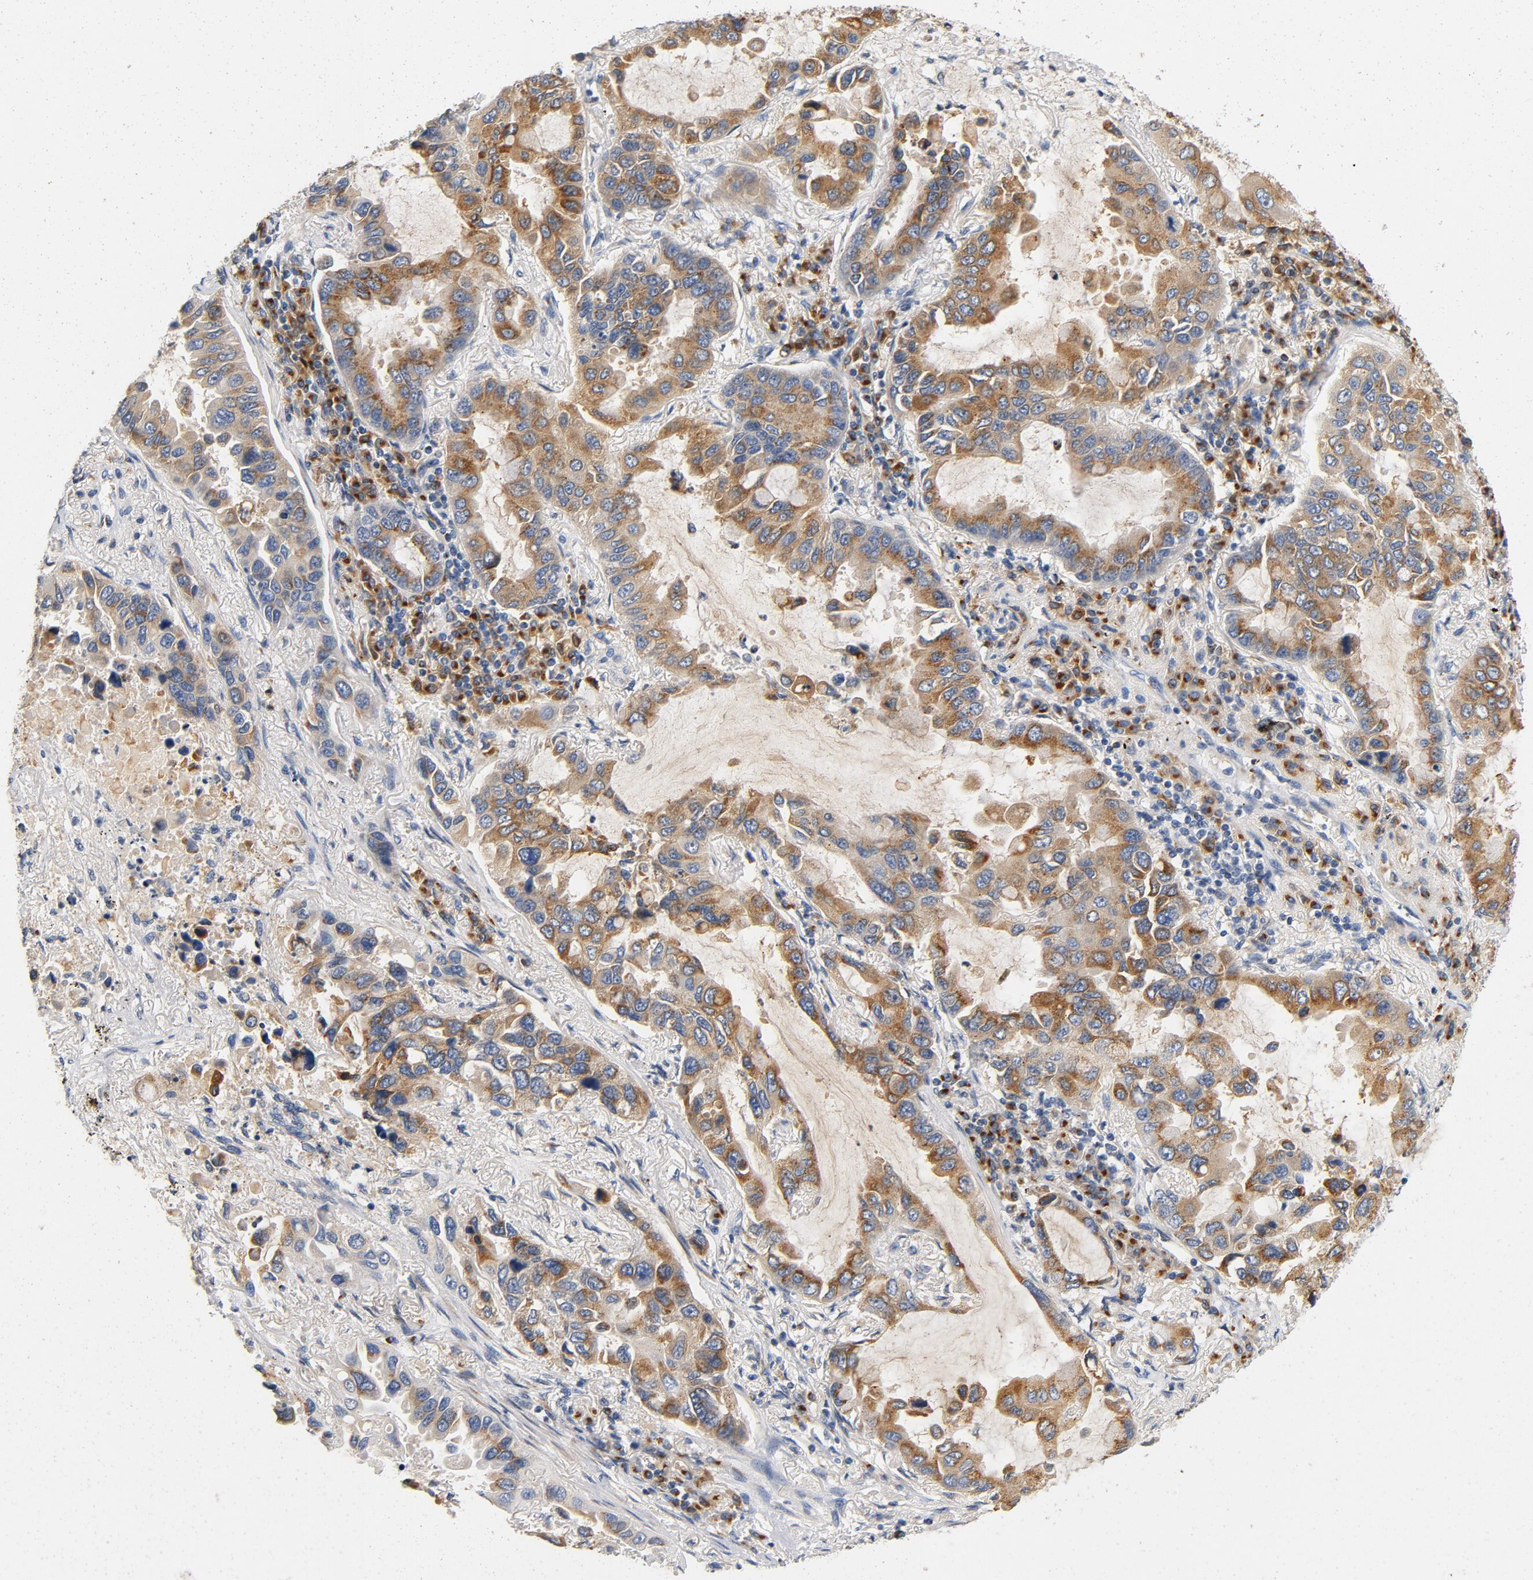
{"staining": {"intensity": "moderate", "quantity": ">75%", "location": "cytoplasmic/membranous"}, "tissue": "lung cancer", "cell_type": "Tumor cells", "image_type": "cancer", "snomed": [{"axis": "morphology", "description": "Adenocarcinoma, NOS"}, {"axis": "topography", "description": "Lung"}], "caption": "Tumor cells reveal medium levels of moderate cytoplasmic/membranous expression in approximately >75% of cells in human lung cancer.", "gene": "LMAN2", "patient": {"sex": "male", "age": 64}}